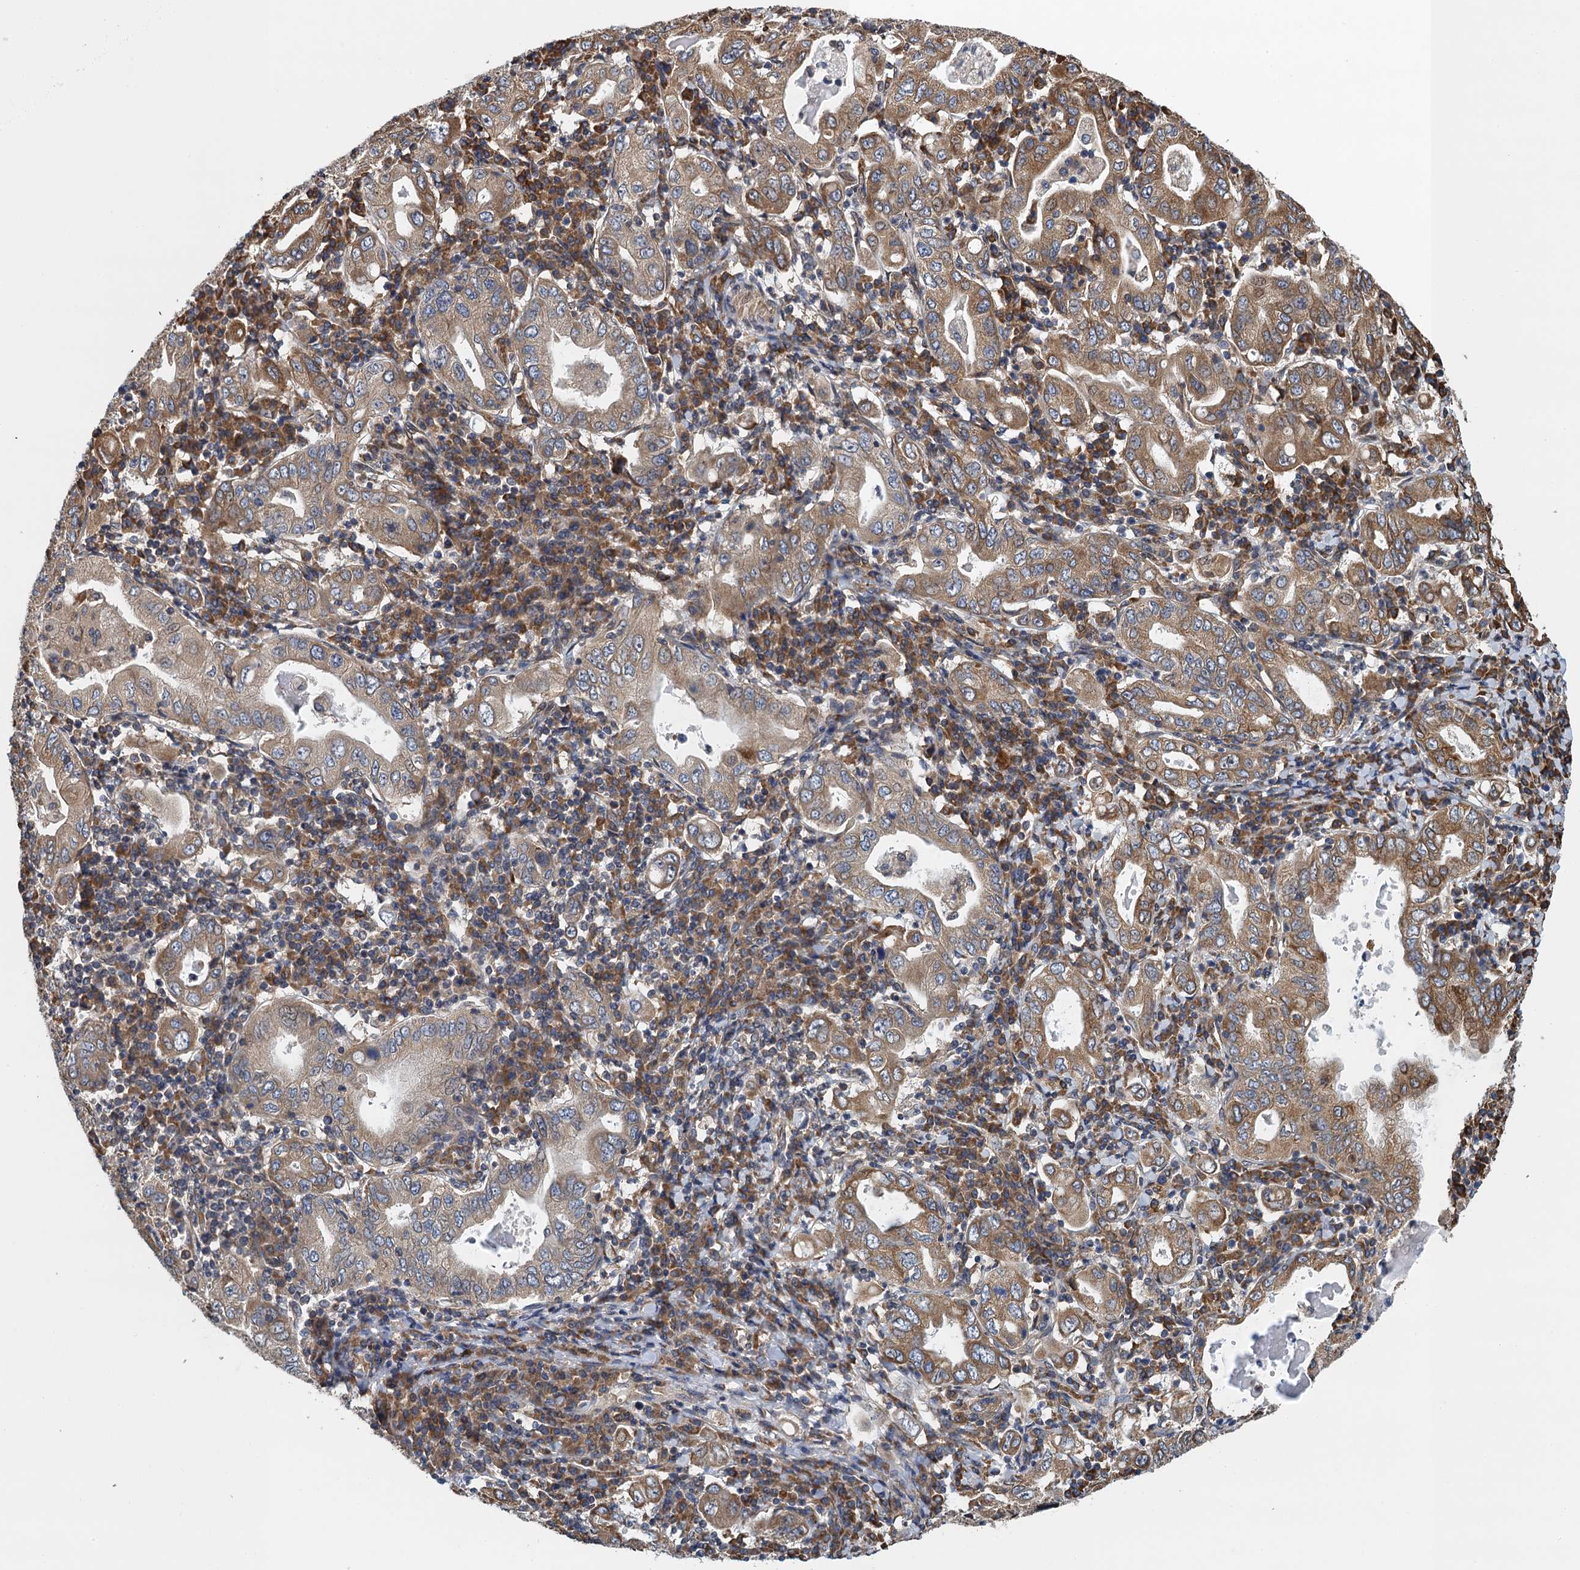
{"staining": {"intensity": "moderate", "quantity": ">75%", "location": "cytoplasmic/membranous"}, "tissue": "stomach cancer", "cell_type": "Tumor cells", "image_type": "cancer", "snomed": [{"axis": "morphology", "description": "Normal tissue, NOS"}, {"axis": "morphology", "description": "Adenocarcinoma, NOS"}, {"axis": "topography", "description": "Esophagus"}, {"axis": "topography", "description": "Stomach, upper"}, {"axis": "topography", "description": "Peripheral nerve tissue"}], "caption": "There is medium levels of moderate cytoplasmic/membranous staining in tumor cells of stomach adenocarcinoma, as demonstrated by immunohistochemical staining (brown color).", "gene": "MDM1", "patient": {"sex": "male", "age": 62}}